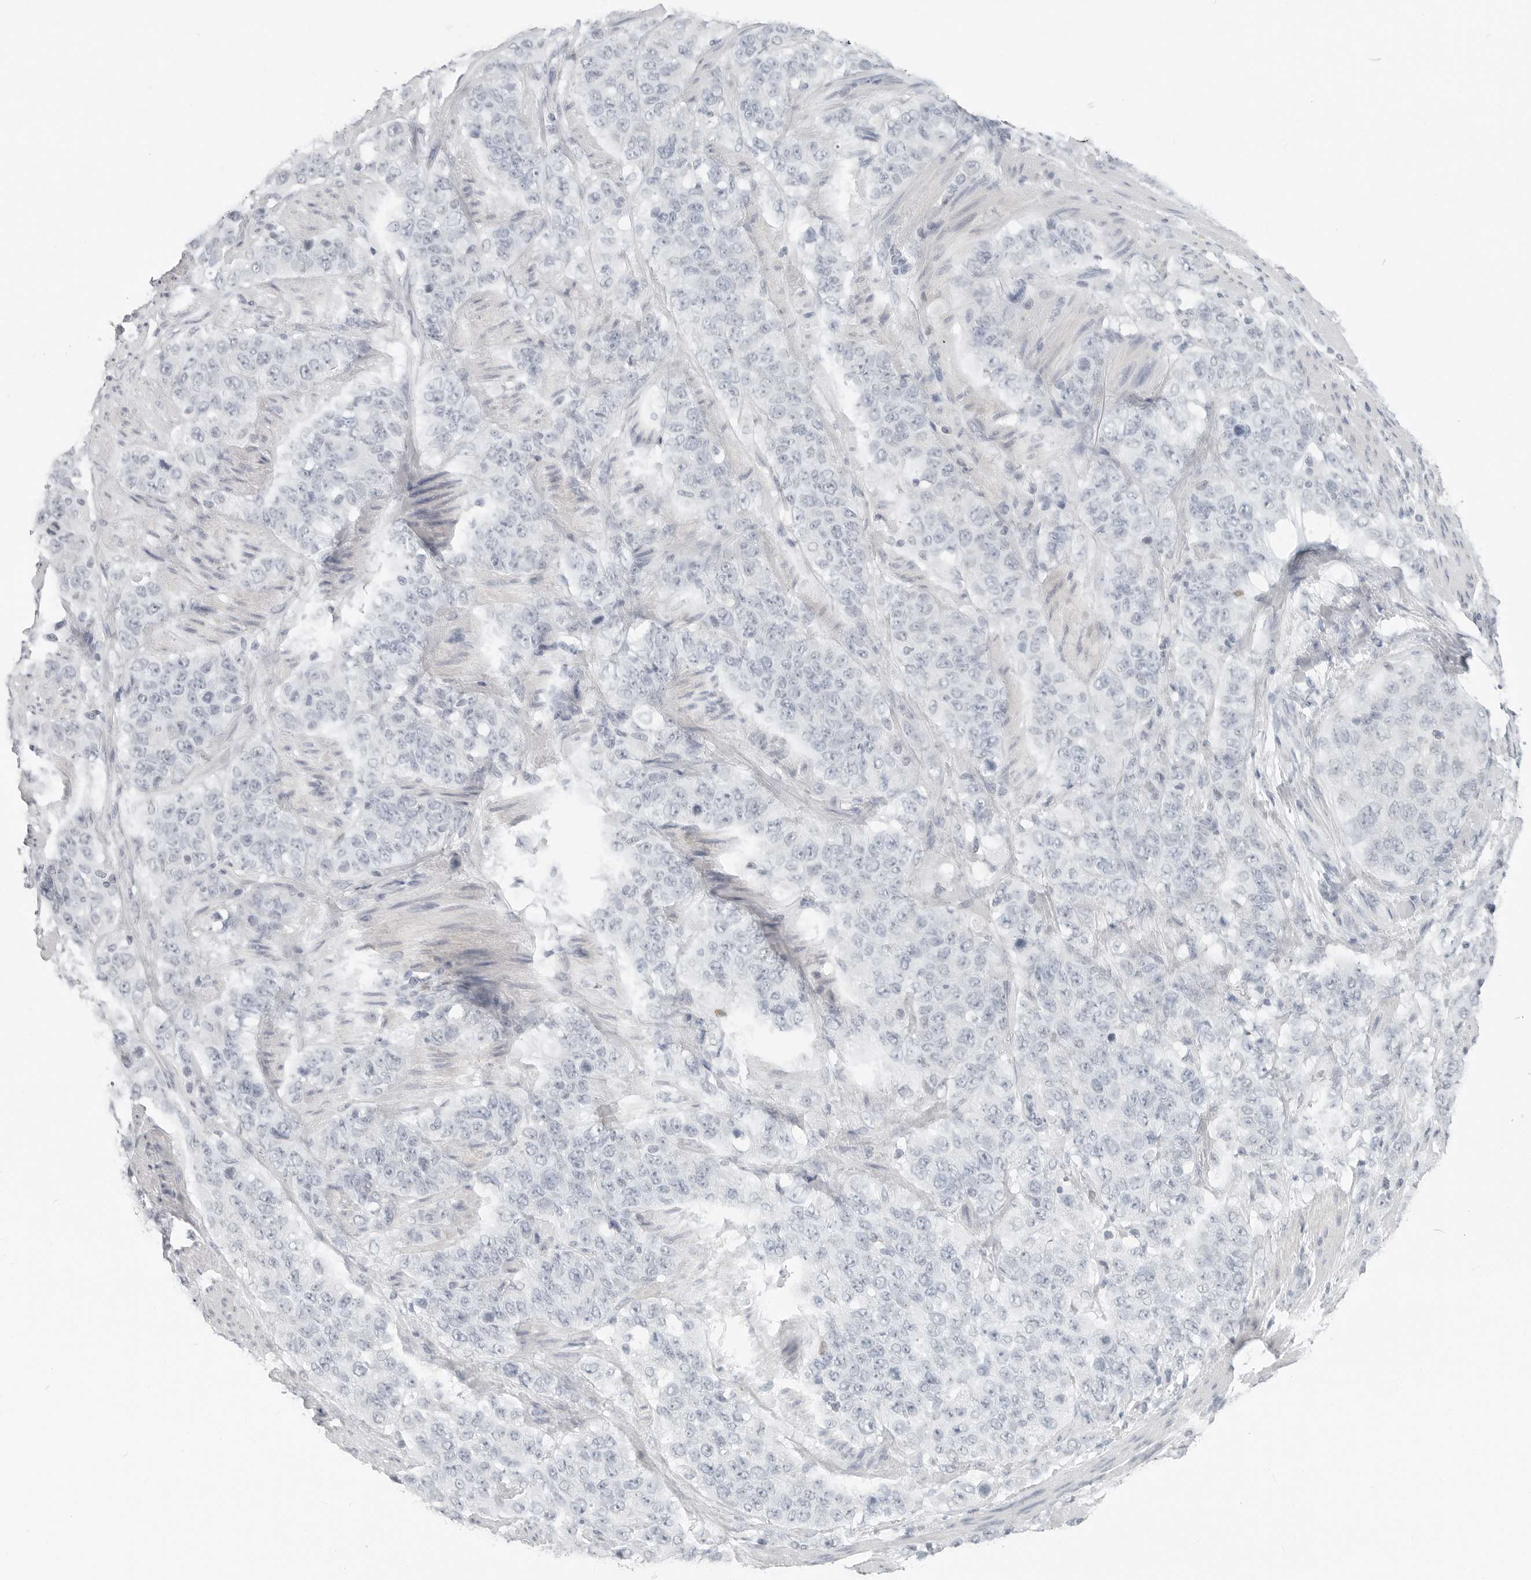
{"staining": {"intensity": "negative", "quantity": "none", "location": "none"}, "tissue": "stomach cancer", "cell_type": "Tumor cells", "image_type": "cancer", "snomed": [{"axis": "morphology", "description": "Adenocarcinoma, NOS"}, {"axis": "topography", "description": "Stomach"}], "caption": "High magnification brightfield microscopy of stomach cancer (adenocarcinoma) stained with DAB (3,3'-diaminobenzidine) (brown) and counterstained with hematoxylin (blue): tumor cells show no significant staining.", "gene": "XIRP1", "patient": {"sex": "male", "age": 48}}